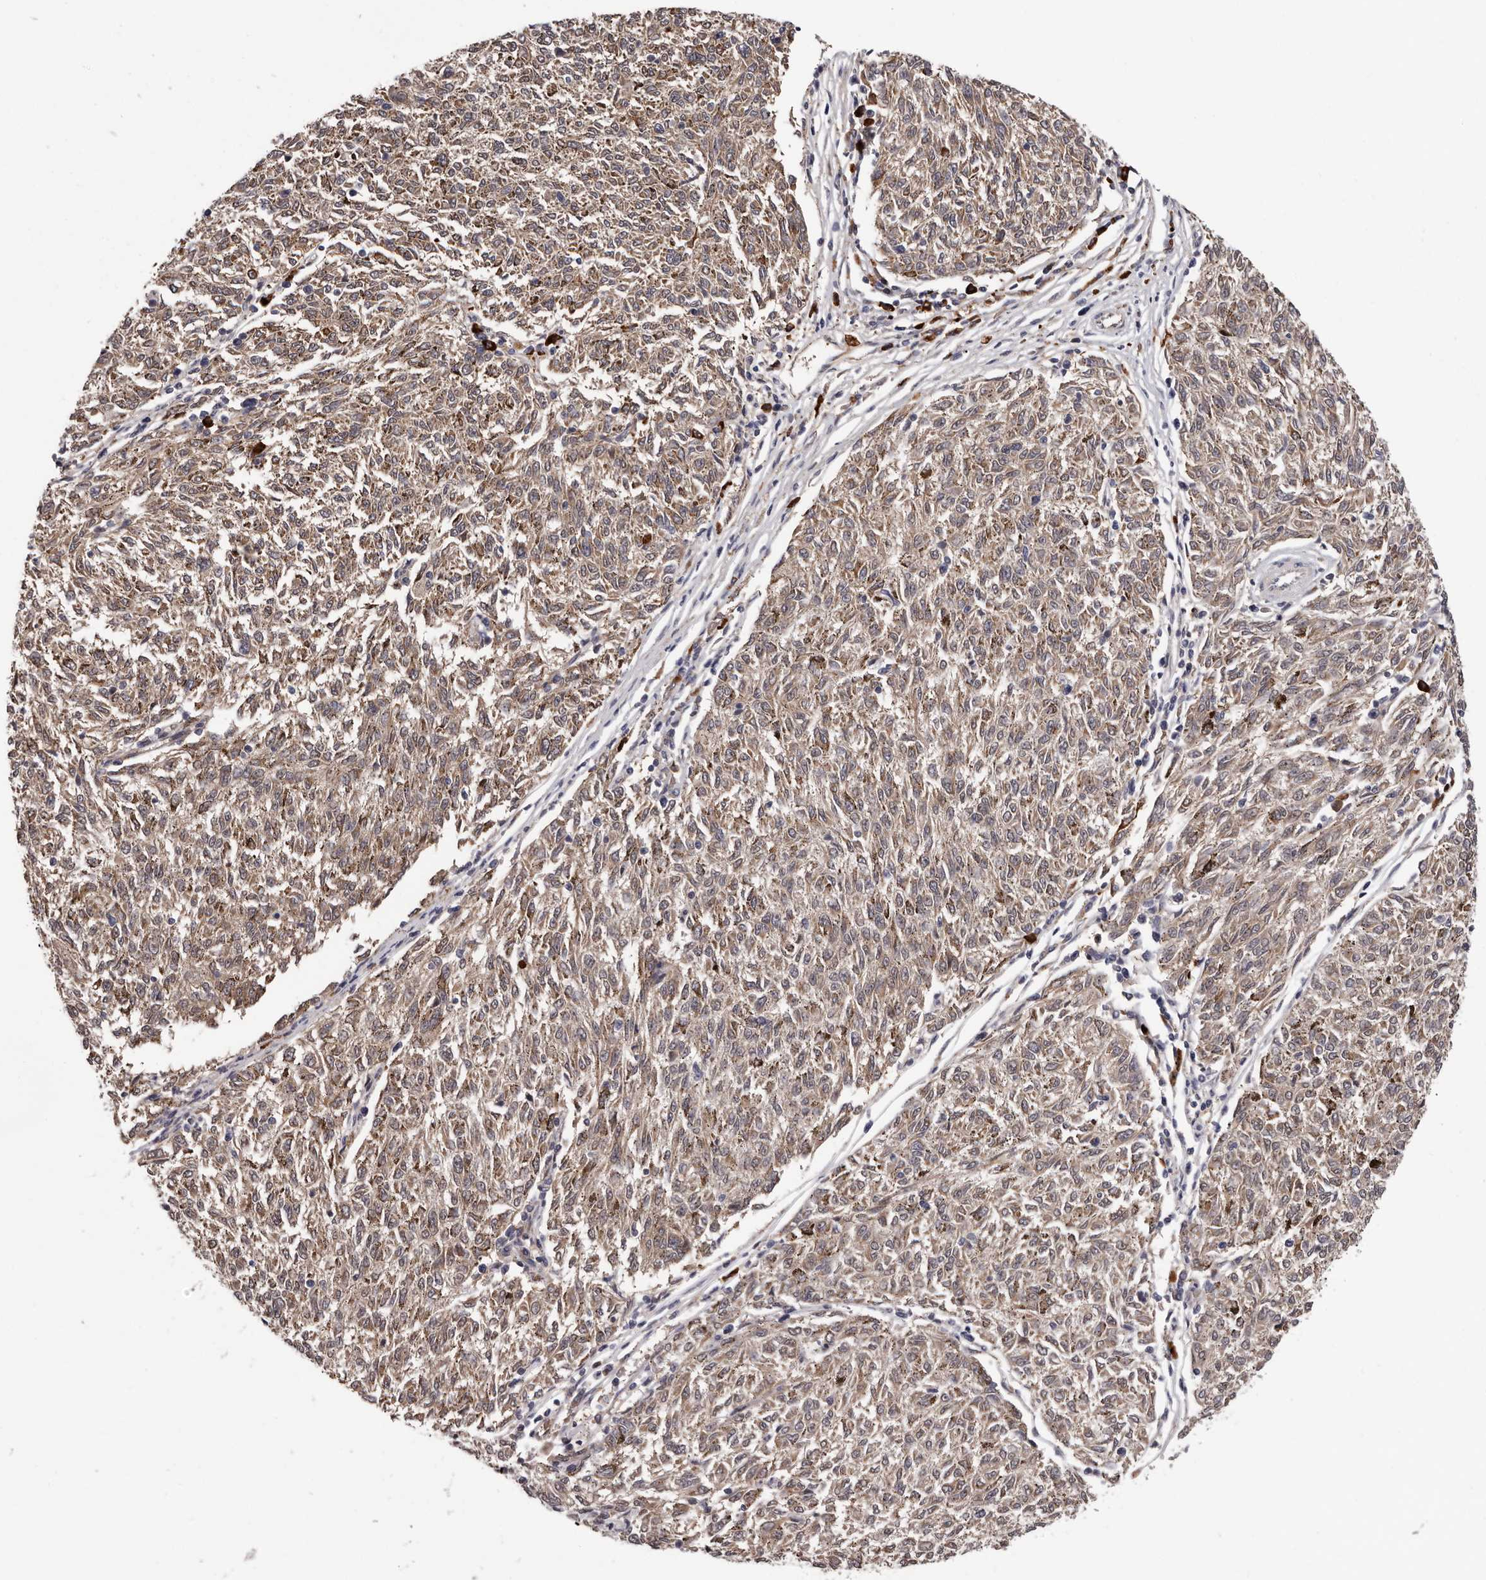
{"staining": {"intensity": "moderate", "quantity": ">75%", "location": "cytoplasmic/membranous"}, "tissue": "melanoma", "cell_type": "Tumor cells", "image_type": "cancer", "snomed": [{"axis": "morphology", "description": "Malignant melanoma, NOS"}, {"axis": "topography", "description": "Skin"}], "caption": "Immunohistochemical staining of melanoma reveals medium levels of moderate cytoplasmic/membranous protein positivity in approximately >75% of tumor cells. The protein is stained brown, and the nuclei are stained in blue (DAB (3,3'-diaminobenzidine) IHC with brightfield microscopy, high magnification).", "gene": "MED8", "patient": {"sex": "female", "age": 72}}